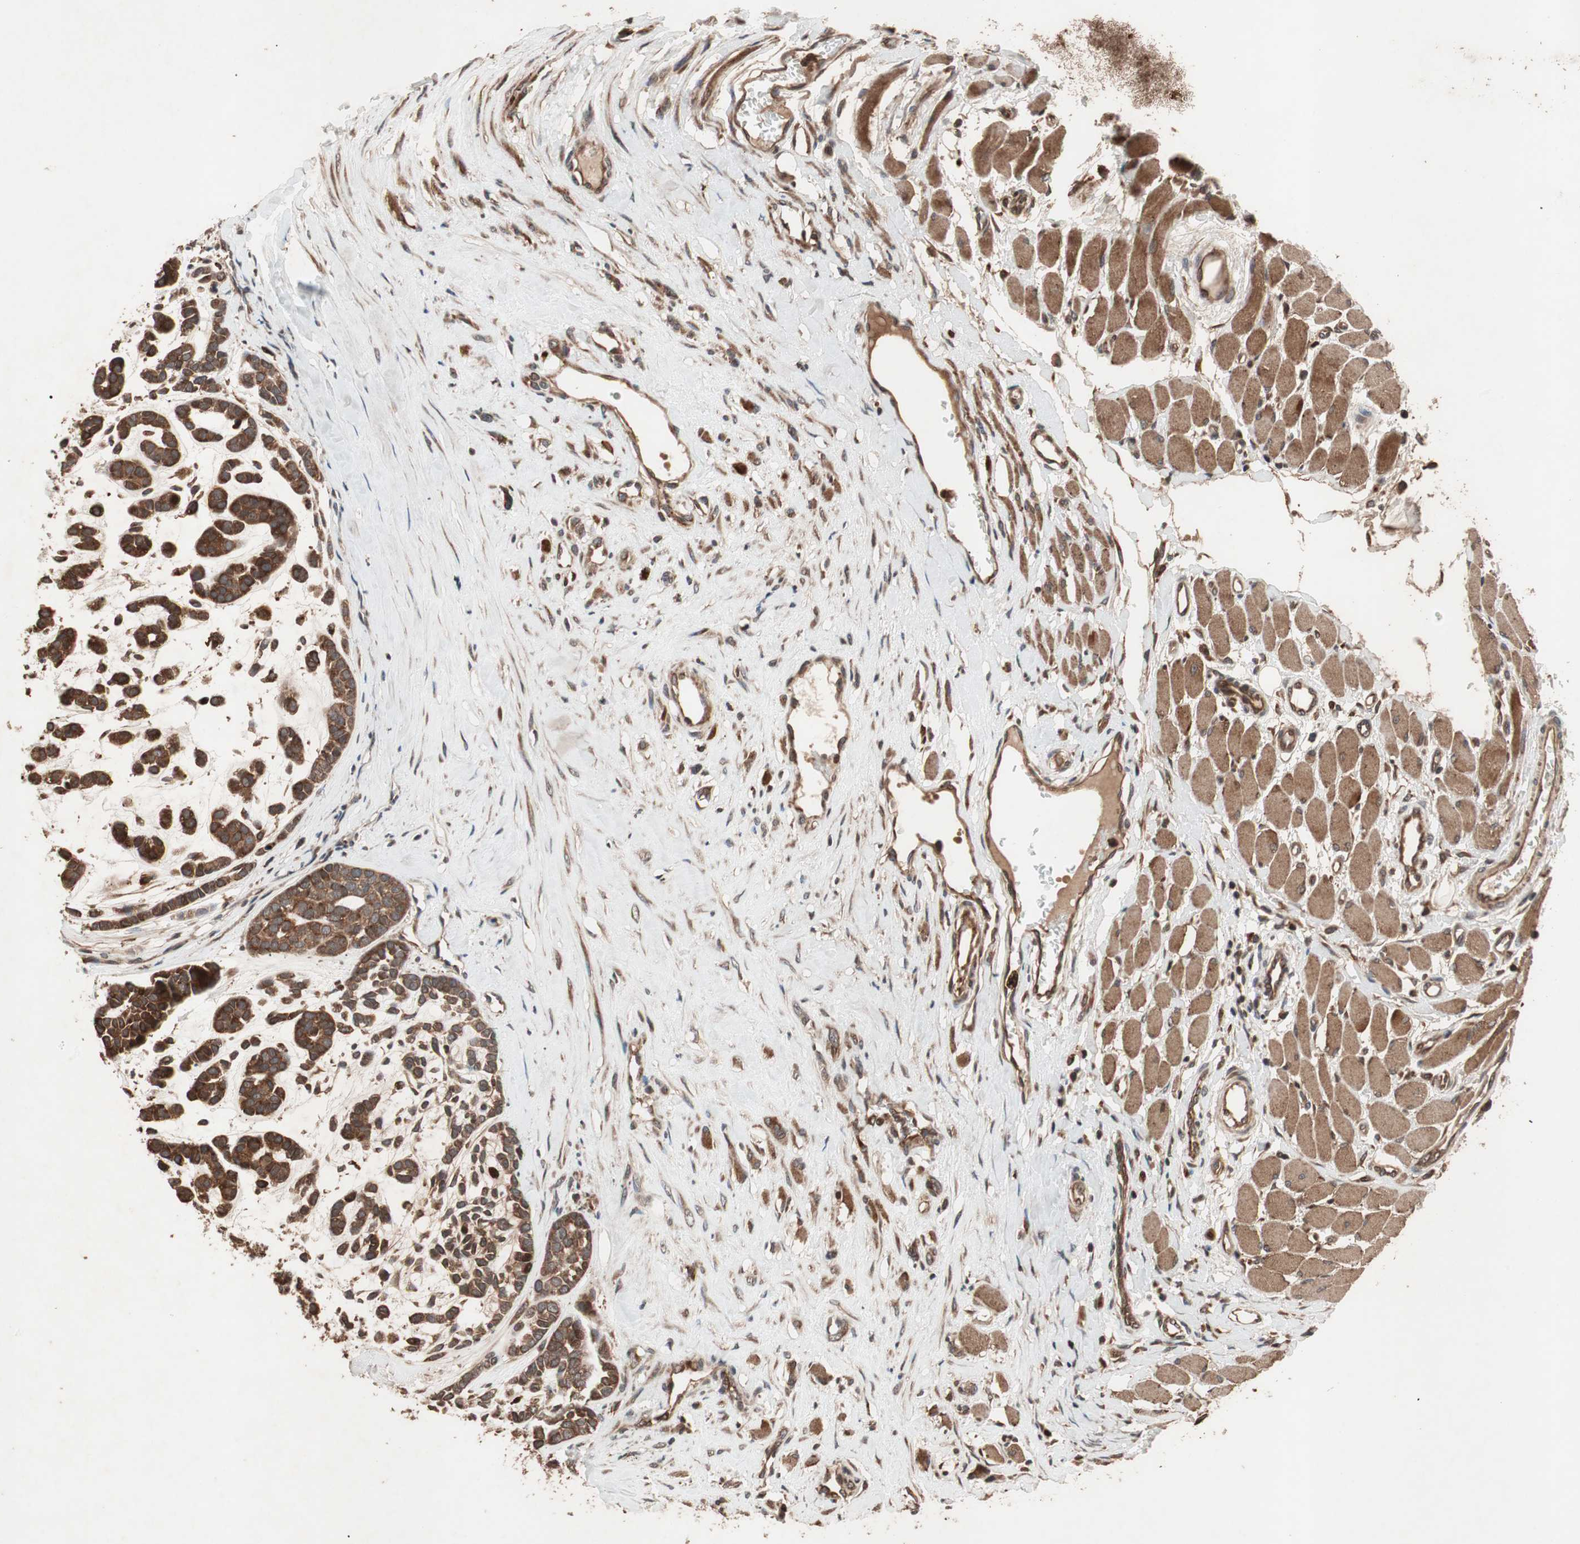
{"staining": {"intensity": "strong", "quantity": ">75%", "location": "cytoplasmic/membranous"}, "tissue": "head and neck cancer", "cell_type": "Tumor cells", "image_type": "cancer", "snomed": [{"axis": "morphology", "description": "Adenocarcinoma, NOS"}, {"axis": "morphology", "description": "Adenoma, NOS"}, {"axis": "topography", "description": "Head-Neck"}], "caption": "There is high levels of strong cytoplasmic/membranous positivity in tumor cells of adenocarcinoma (head and neck), as demonstrated by immunohistochemical staining (brown color).", "gene": "RAB1A", "patient": {"sex": "female", "age": 55}}